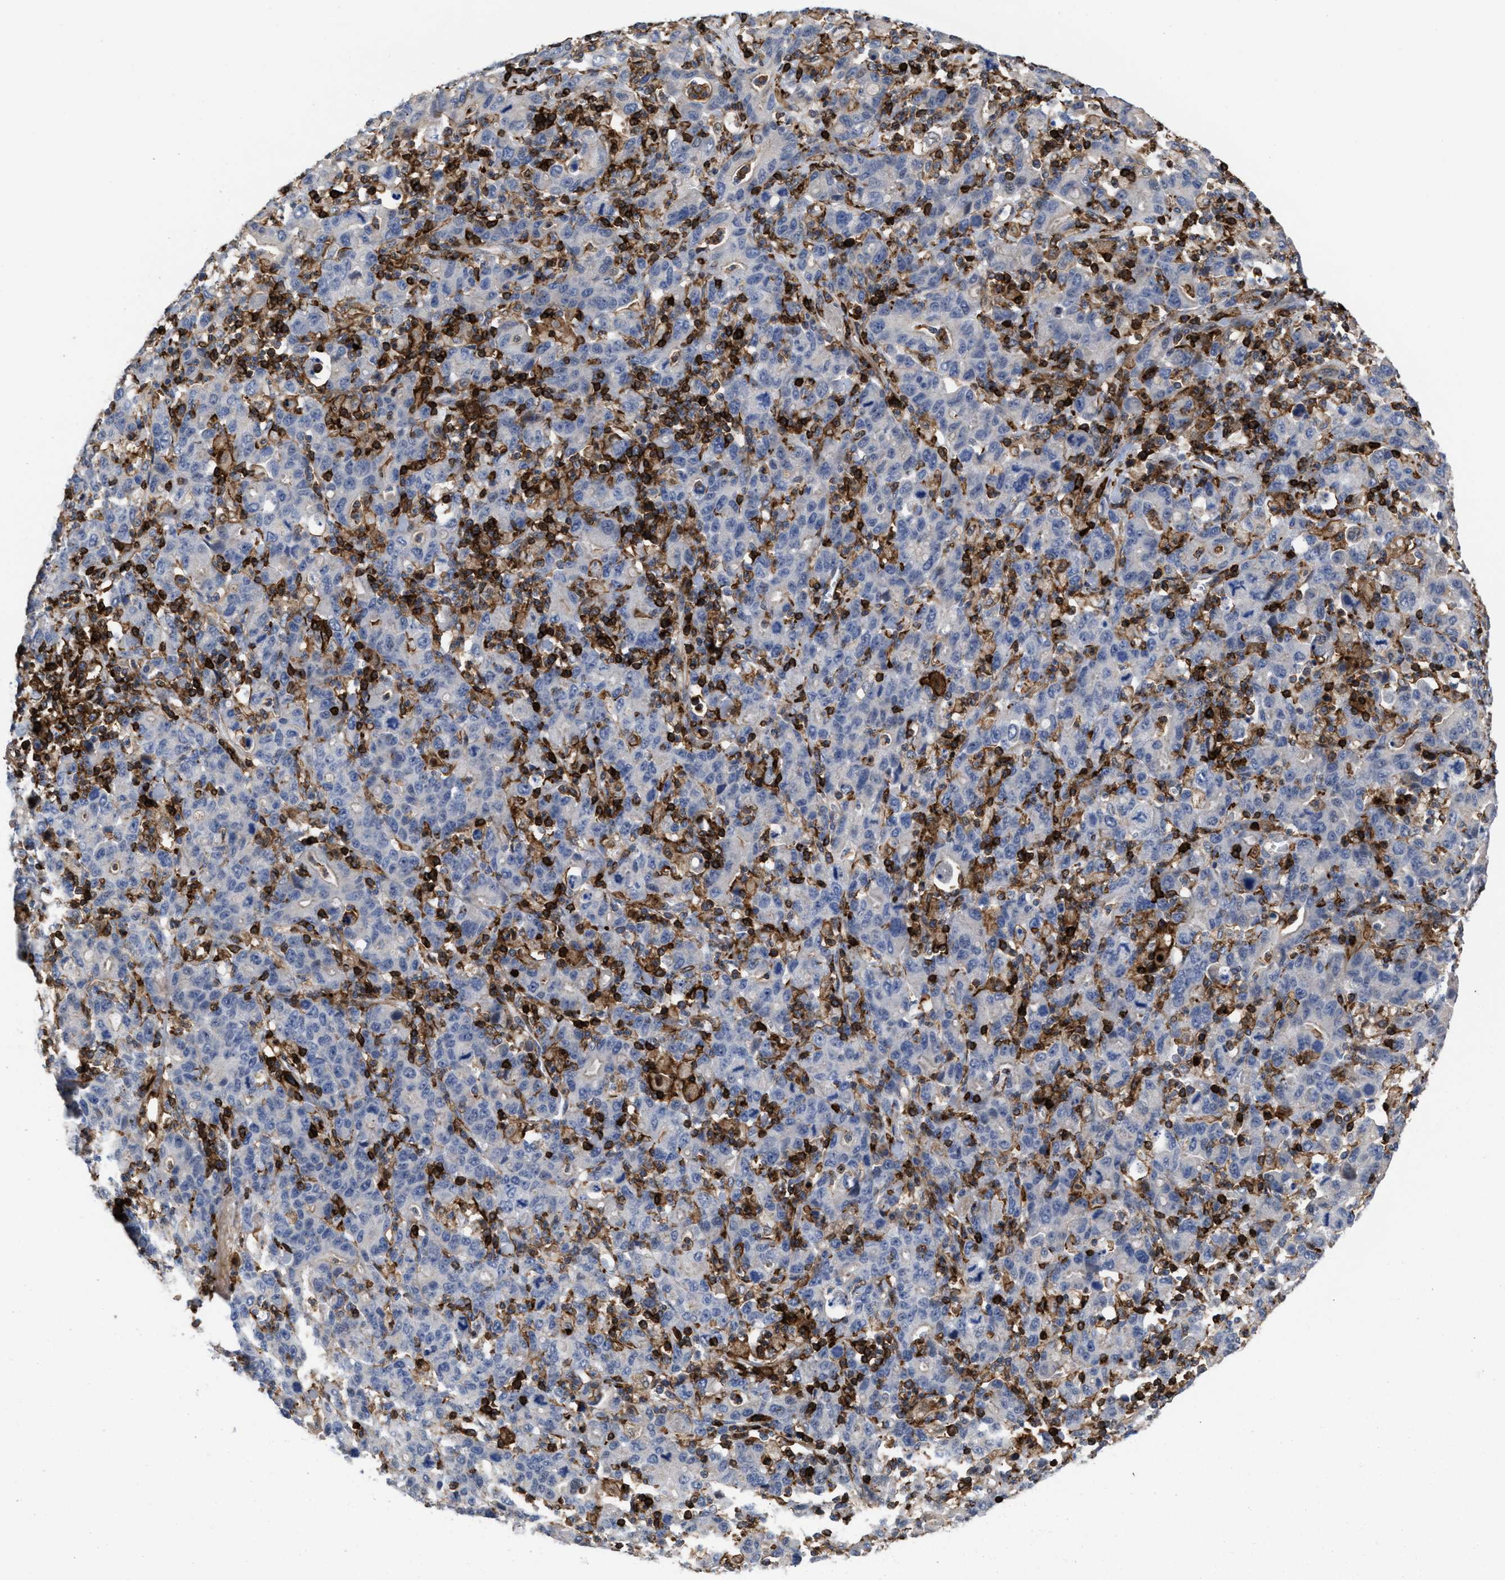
{"staining": {"intensity": "negative", "quantity": "none", "location": "none"}, "tissue": "stomach cancer", "cell_type": "Tumor cells", "image_type": "cancer", "snomed": [{"axis": "morphology", "description": "Adenocarcinoma, NOS"}, {"axis": "topography", "description": "Stomach, upper"}], "caption": "Immunohistochemical staining of adenocarcinoma (stomach) shows no significant expression in tumor cells.", "gene": "PTPRE", "patient": {"sex": "male", "age": 69}}